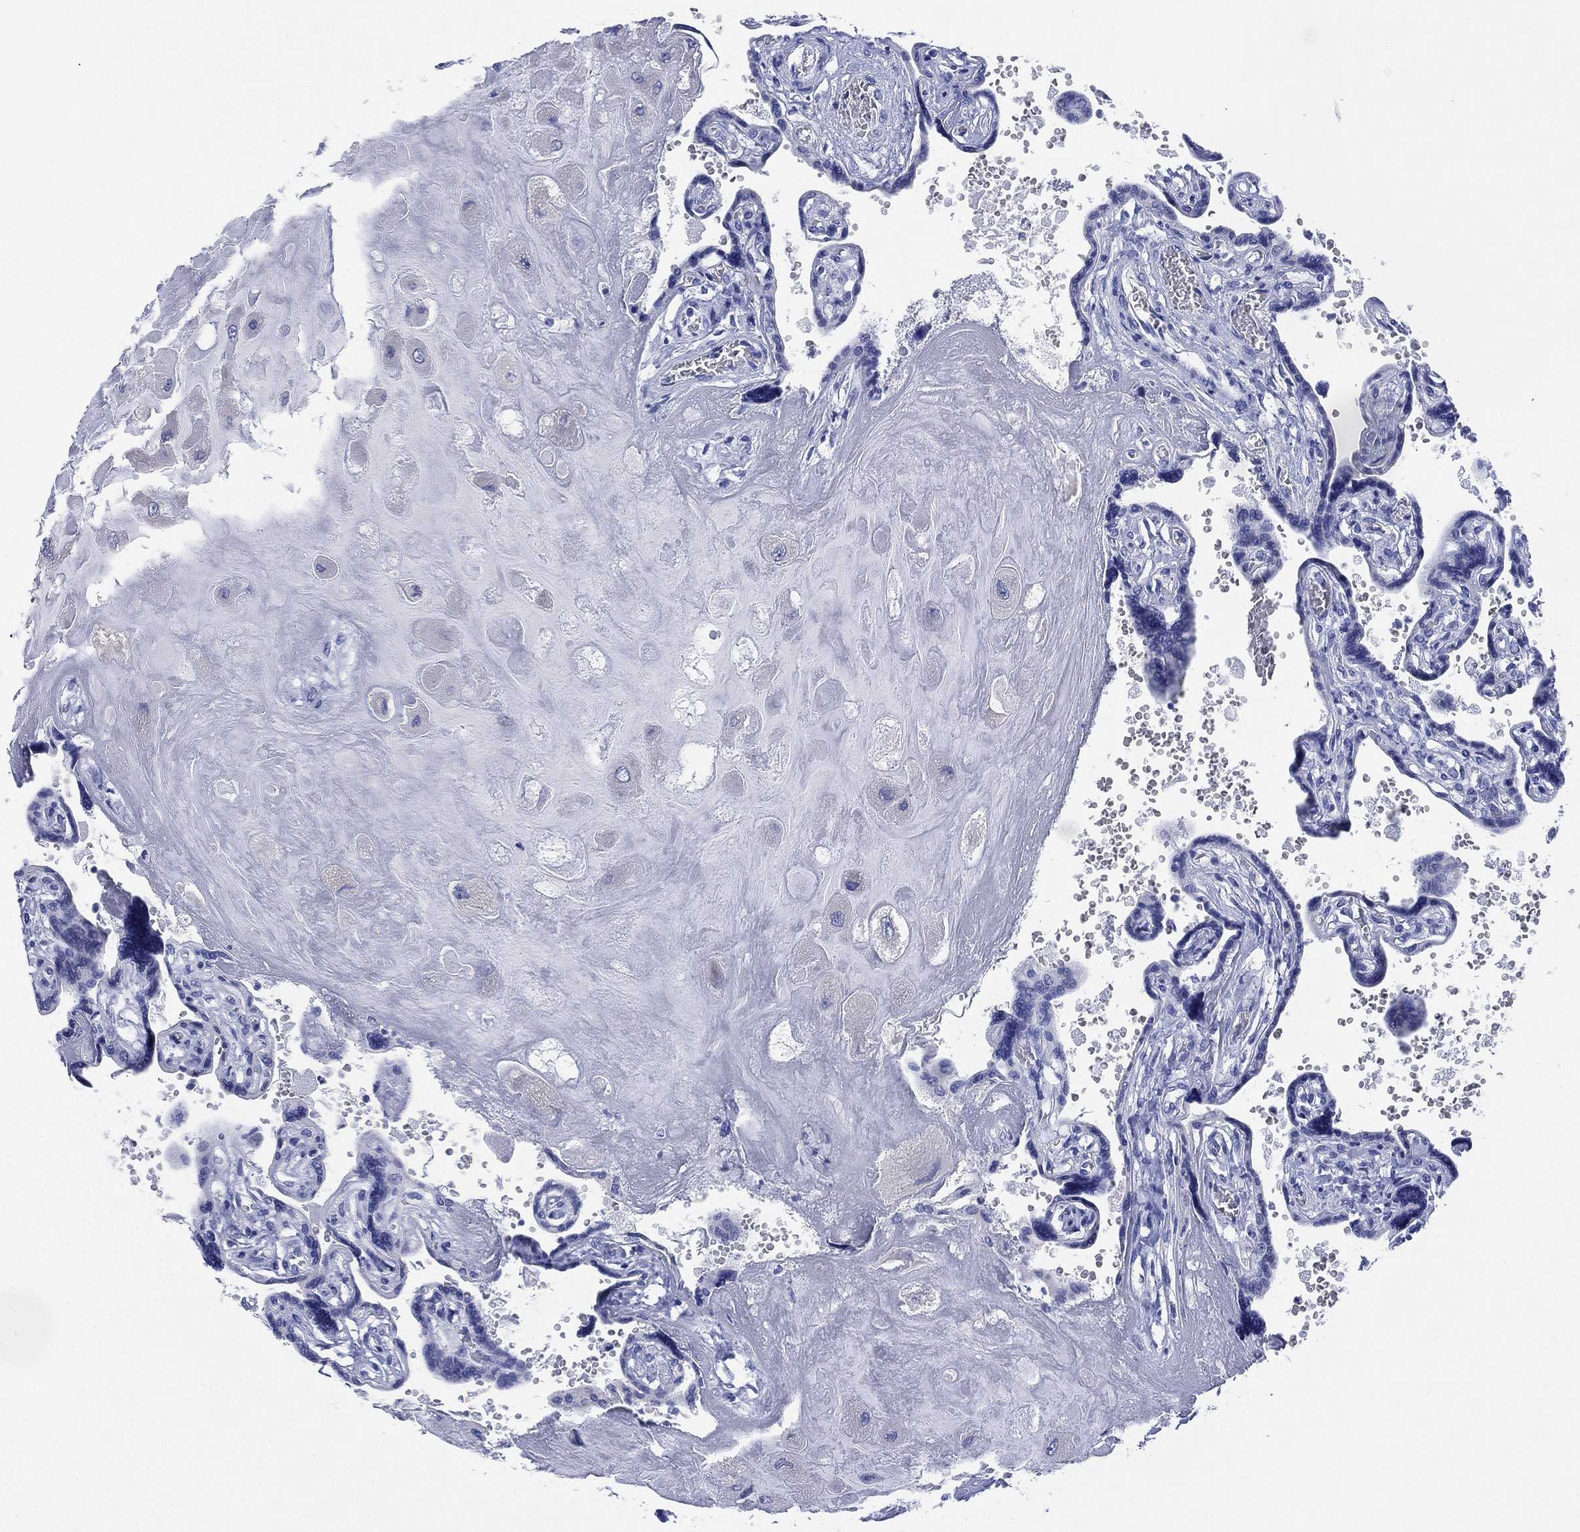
{"staining": {"intensity": "negative", "quantity": "none", "location": "none"}, "tissue": "placenta", "cell_type": "Decidual cells", "image_type": "normal", "snomed": [{"axis": "morphology", "description": "Normal tissue, NOS"}, {"axis": "topography", "description": "Placenta"}], "caption": "High power microscopy photomicrograph of an immunohistochemistry (IHC) histopathology image of benign placenta, revealing no significant expression in decidual cells. (Stains: DAB (3,3'-diaminobenzidine) immunohistochemistry with hematoxylin counter stain, Microscopy: brightfield microscopy at high magnification).", "gene": "SLC9C2", "patient": {"sex": "female", "age": 32}}